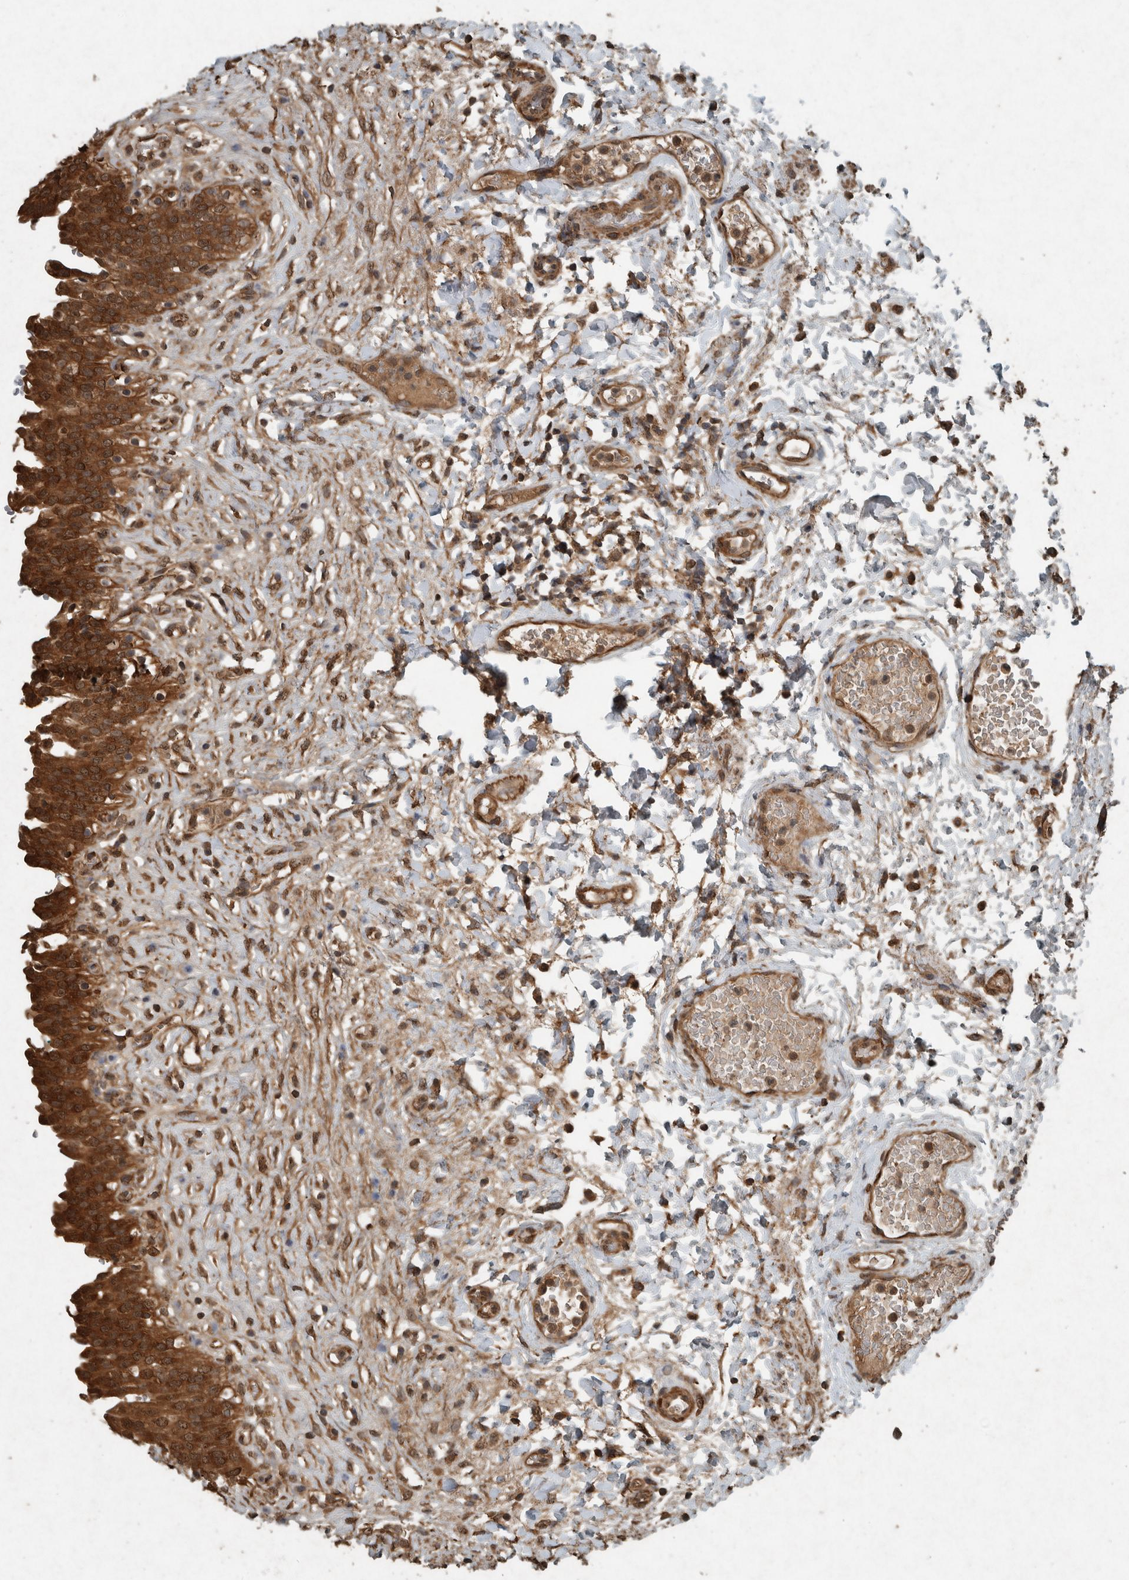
{"staining": {"intensity": "strong", "quantity": ">75%", "location": "cytoplasmic/membranous,nuclear"}, "tissue": "urinary bladder", "cell_type": "Urothelial cells", "image_type": "normal", "snomed": [{"axis": "morphology", "description": "Urothelial carcinoma, High grade"}, {"axis": "topography", "description": "Urinary bladder"}], "caption": "The micrograph reveals immunohistochemical staining of benign urinary bladder. There is strong cytoplasmic/membranous,nuclear staining is appreciated in about >75% of urothelial cells.", "gene": "ARHGEF12", "patient": {"sex": "male", "age": 46}}